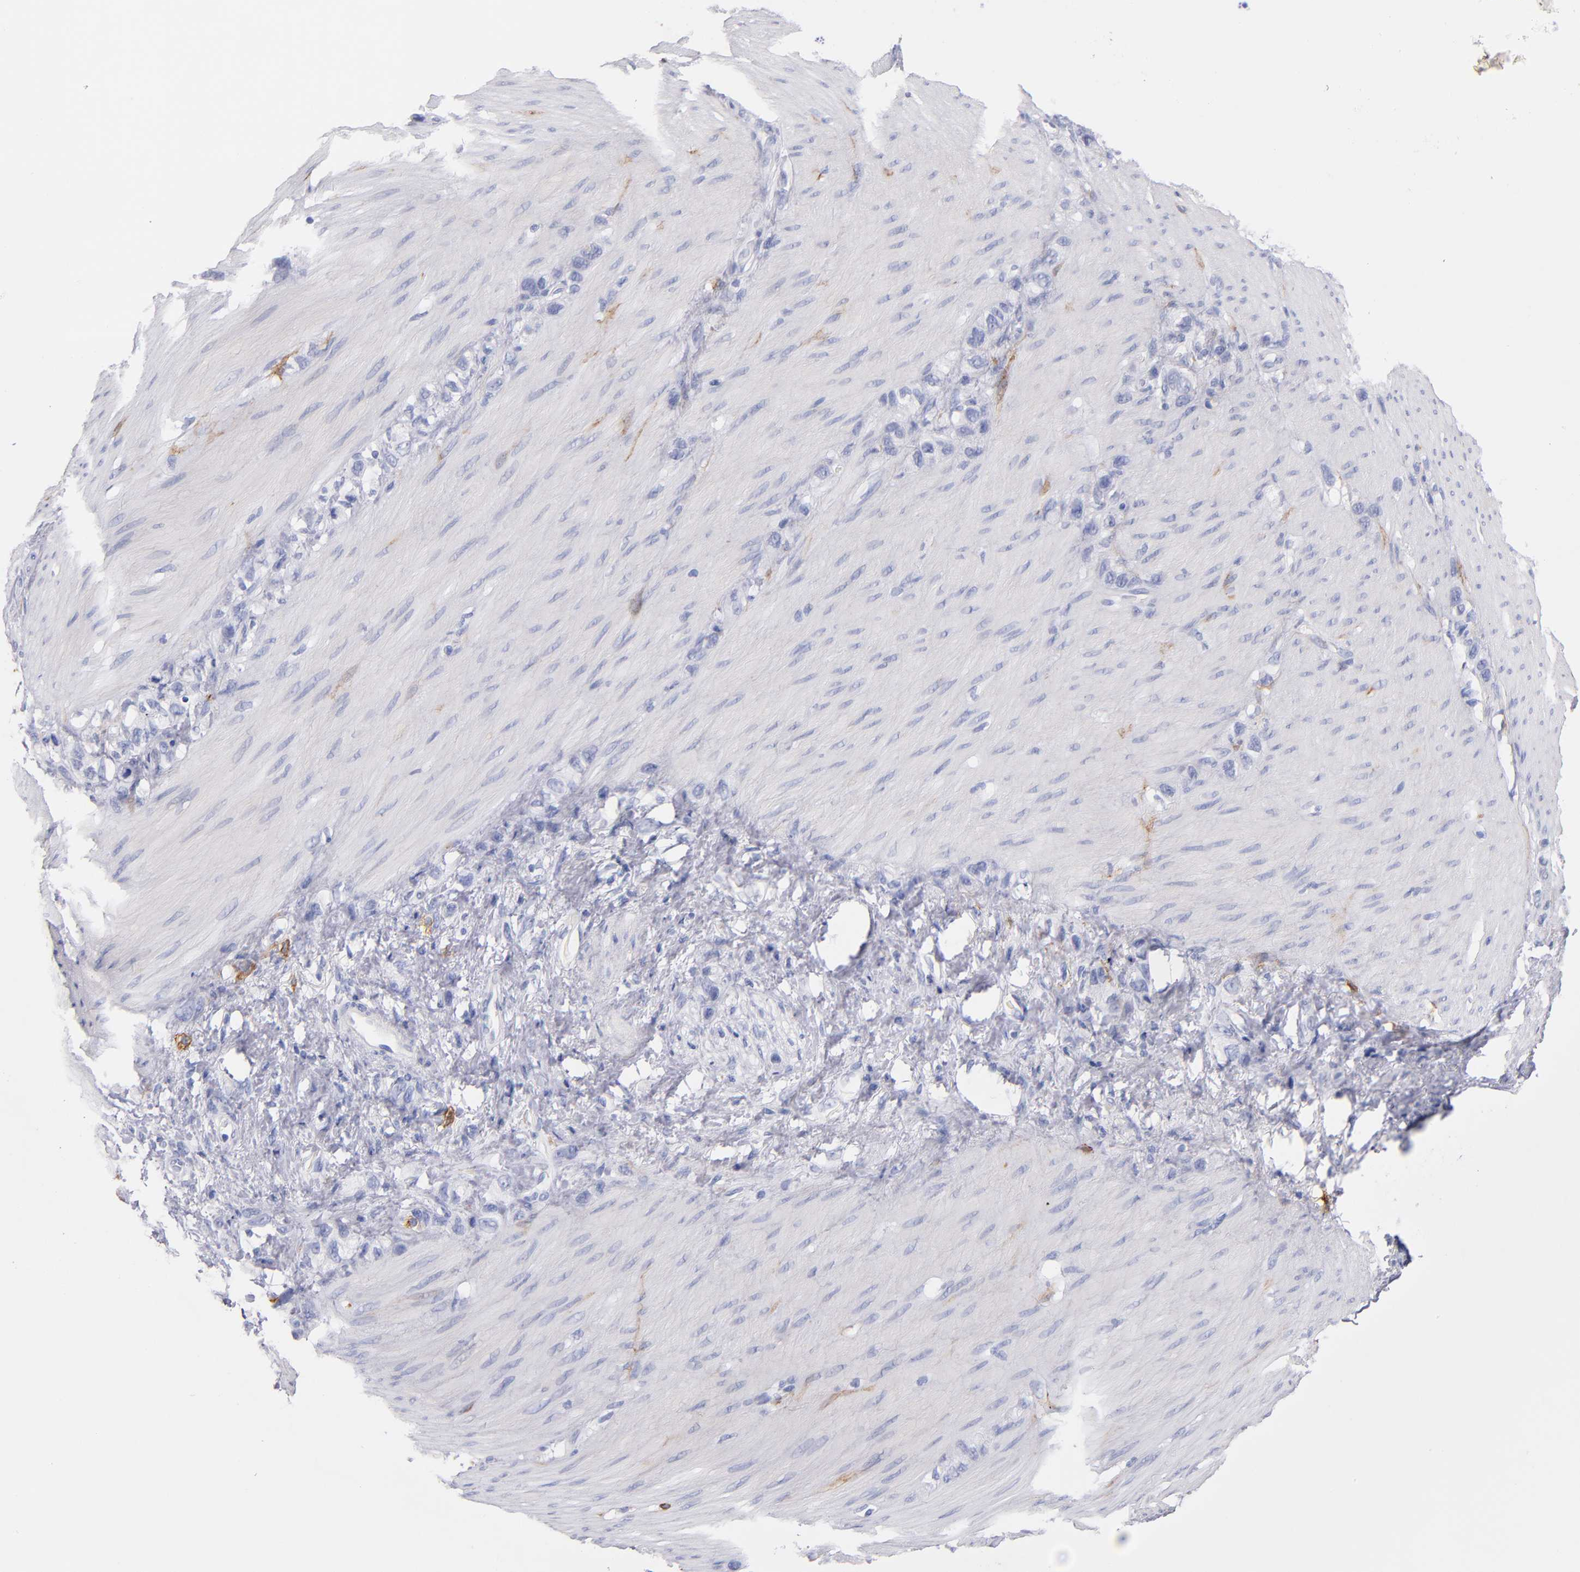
{"staining": {"intensity": "negative", "quantity": "none", "location": "none"}, "tissue": "stomach cancer", "cell_type": "Tumor cells", "image_type": "cancer", "snomed": [{"axis": "morphology", "description": "Normal tissue, NOS"}, {"axis": "morphology", "description": "Adenocarcinoma, NOS"}, {"axis": "morphology", "description": "Adenocarcinoma, High grade"}, {"axis": "topography", "description": "Stomach, upper"}, {"axis": "topography", "description": "Stomach"}], "caption": "A high-resolution micrograph shows immunohistochemistry staining of stomach cancer, which reveals no significant positivity in tumor cells.", "gene": "KIT", "patient": {"sex": "female", "age": 65}}